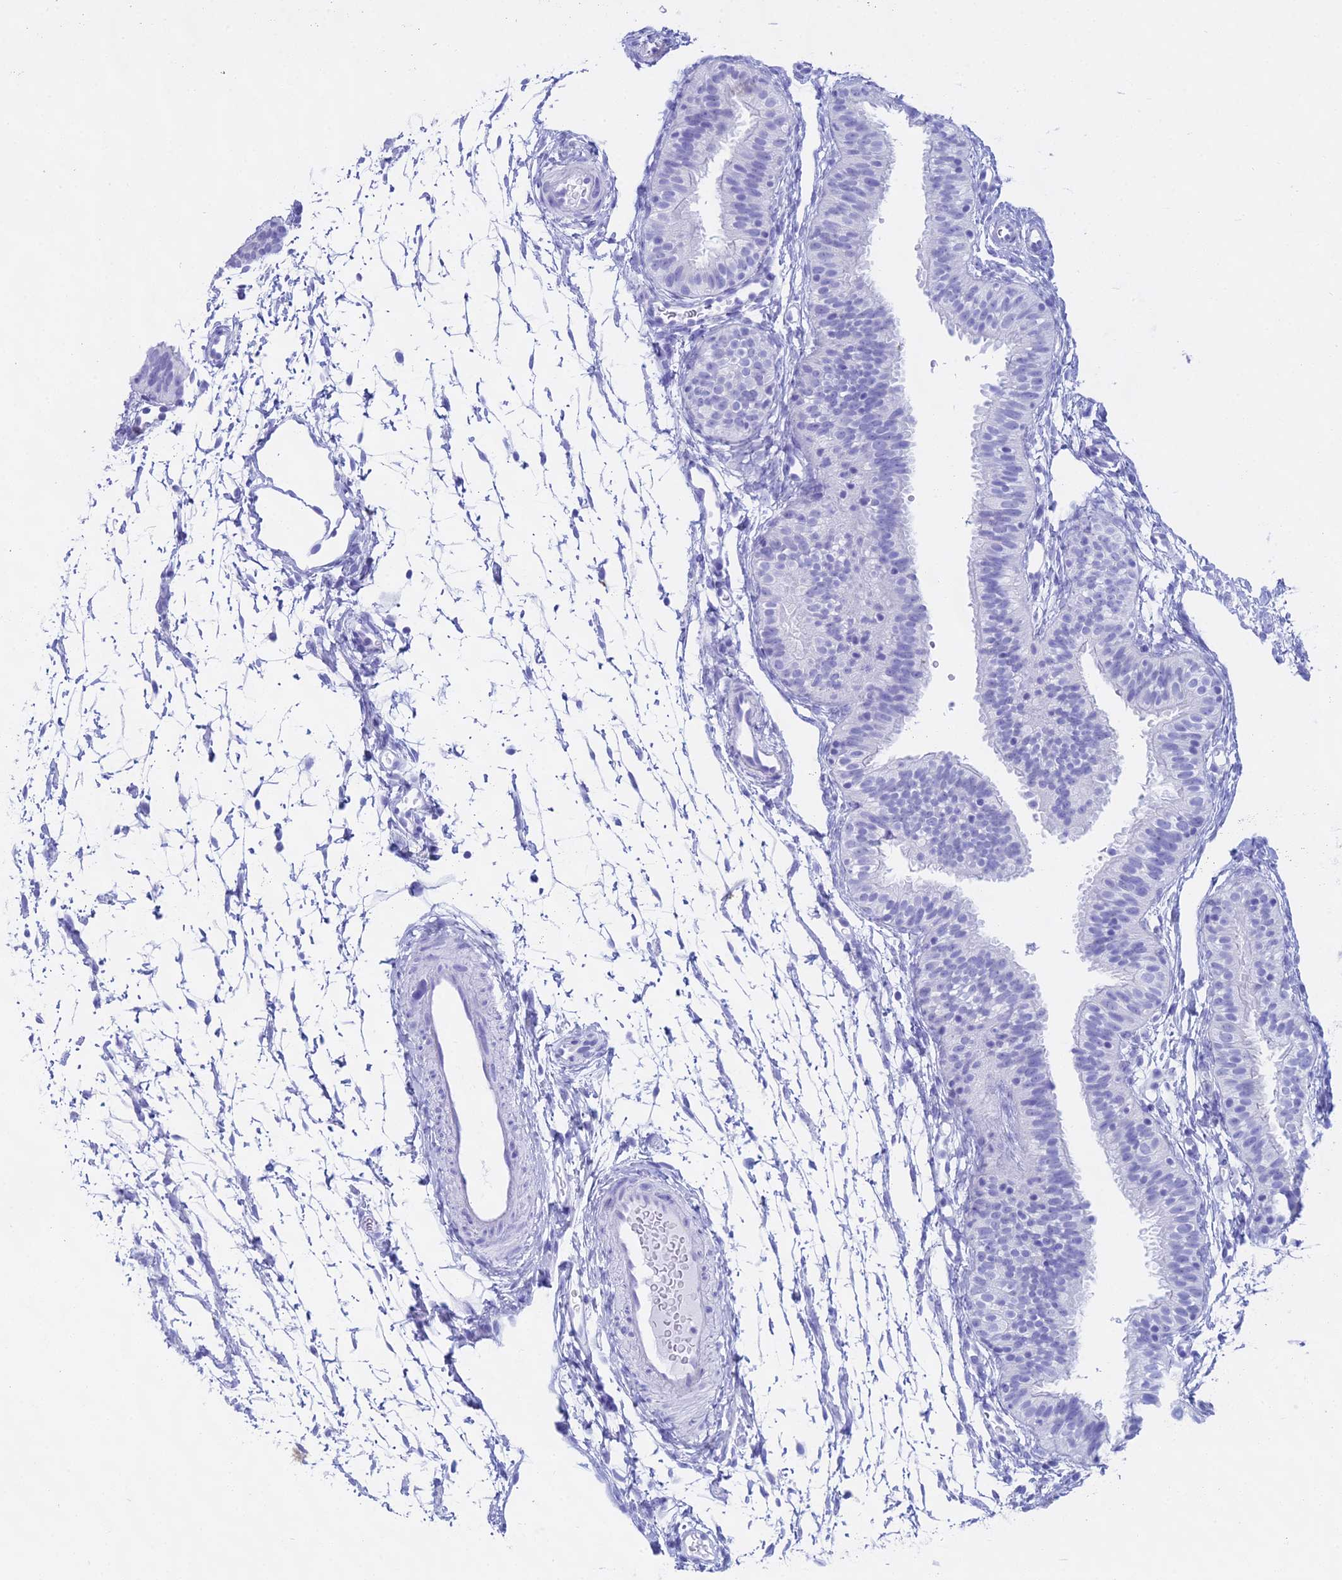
{"staining": {"intensity": "negative", "quantity": "none", "location": "none"}, "tissue": "fallopian tube", "cell_type": "Glandular cells", "image_type": "normal", "snomed": [{"axis": "morphology", "description": "Normal tissue, NOS"}, {"axis": "topography", "description": "Fallopian tube"}], "caption": "The image shows no staining of glandular cells in benign fallopian tube. (Brightfield microscopy of DAB immunohistochemistry (IHC) at high magnification).", "gene": "CGB1", "patient": {"sex": "female", "age": 35}}